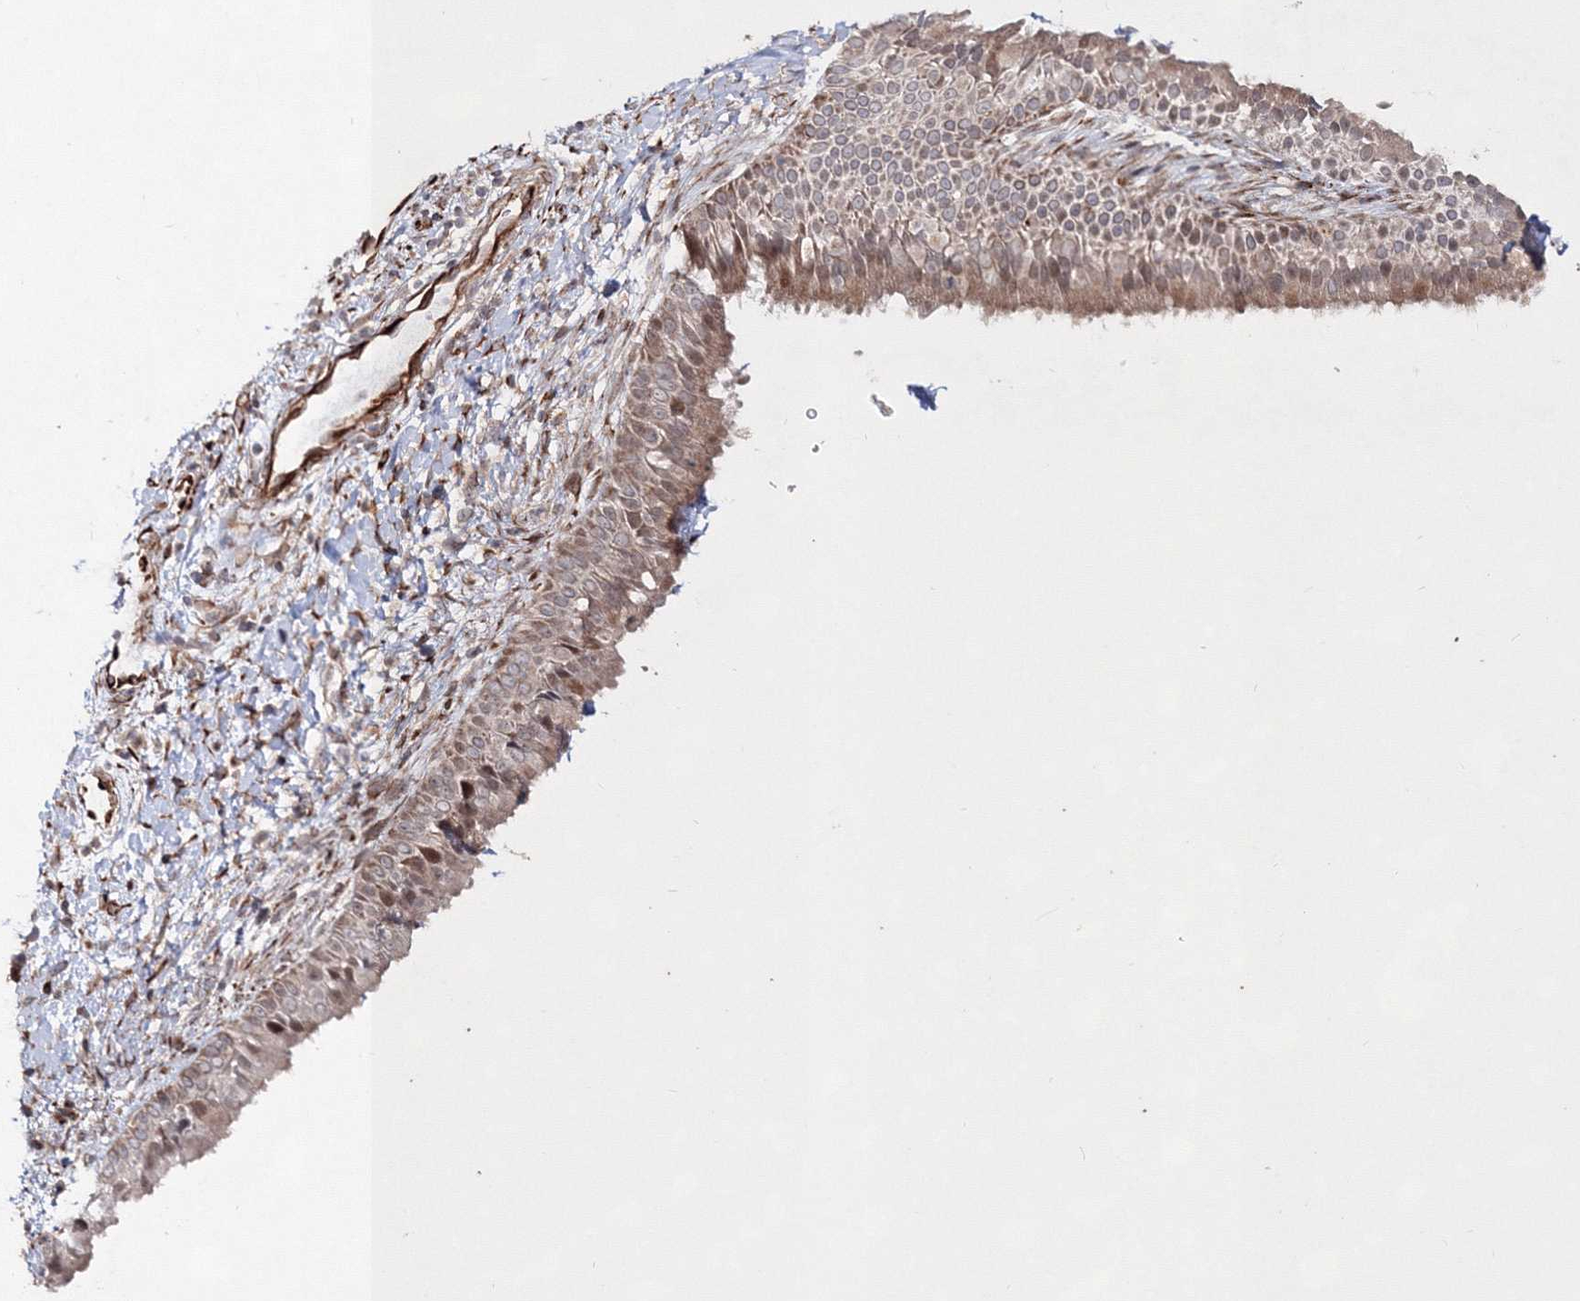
{"staining": {"intensity": "moderate", "quantity": ">75%", "location": "cytoplasmic/membranous"}, "tissue": "nasopharynx", "cell_type": "Respiratory epithelial cells", "image_type": "normal", "snomed": [{"axis": "morphology", "description": "Normal tissue, NOS"}, {"axis": "topography", "description": "Nasopharynx"}], "caption": "DAB immunohistochemical staining of unremarkable nasopharynx demonstrates moderate cytoplasmic/membranous protein positivity in approximately >75% of respiratory epithelial cells. The protein is shown in brown color, while the nuclei are stained blue.", "gene": "SNIP1", "patient": {"sex": "male", "age": 22}}